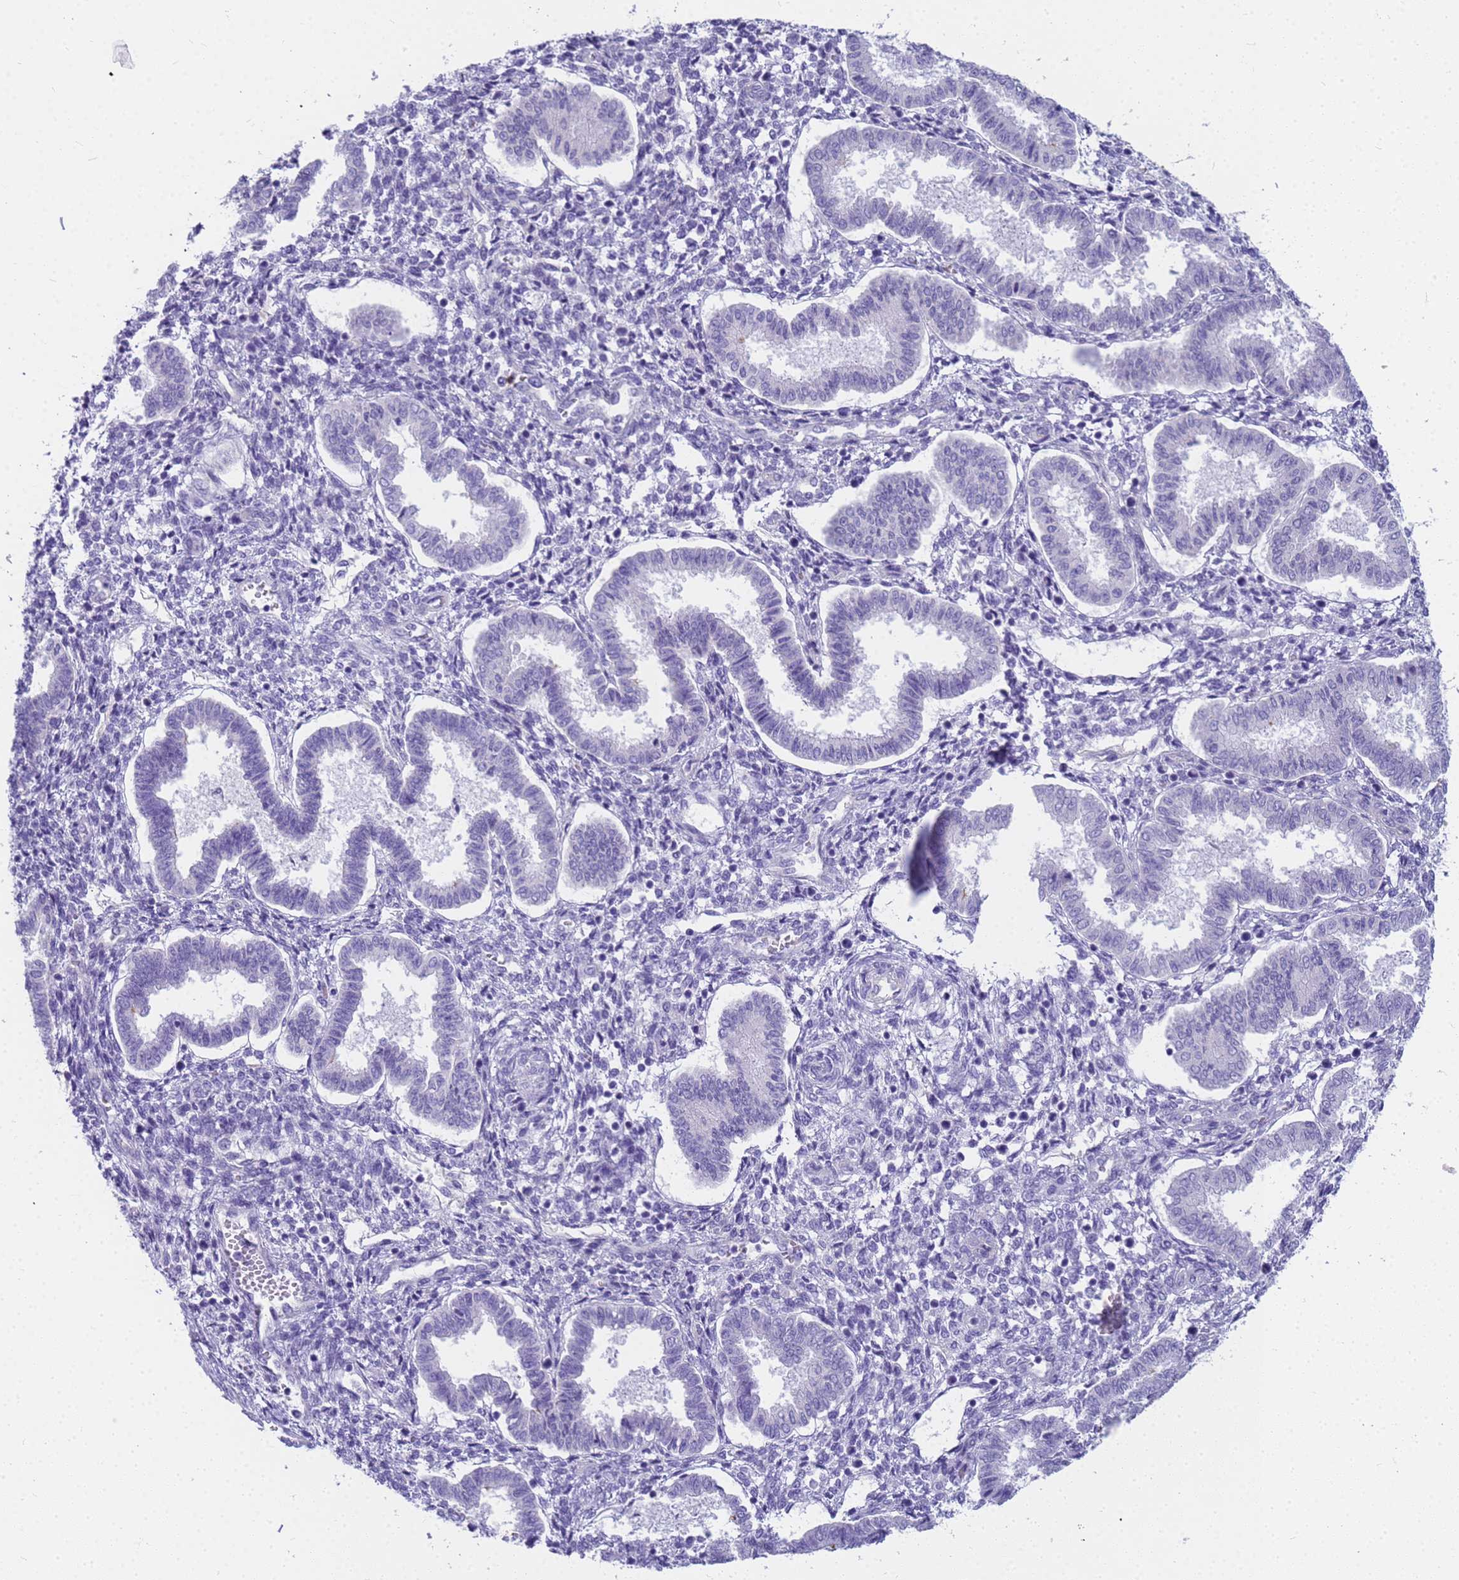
{"staining": {"intensity": "negative", "quantity": "none", "location": "none"}, "tissue": "endometrium", "cell_type": "Cells in endometrial stroma", "image_type": "normal", "snomed": [{"axis": "morphology", "description": "Normal tissue, NOS"}, {"axis": "topography", "description": "Endometrium"}], "caption": "This is an immunohistochemistry (IHC) histopathology image of benign endometrium. There is no staining in cells in endometrial stroma.", "gene": "RNASE2", "patient": {"sex": "female", "age": 24}}